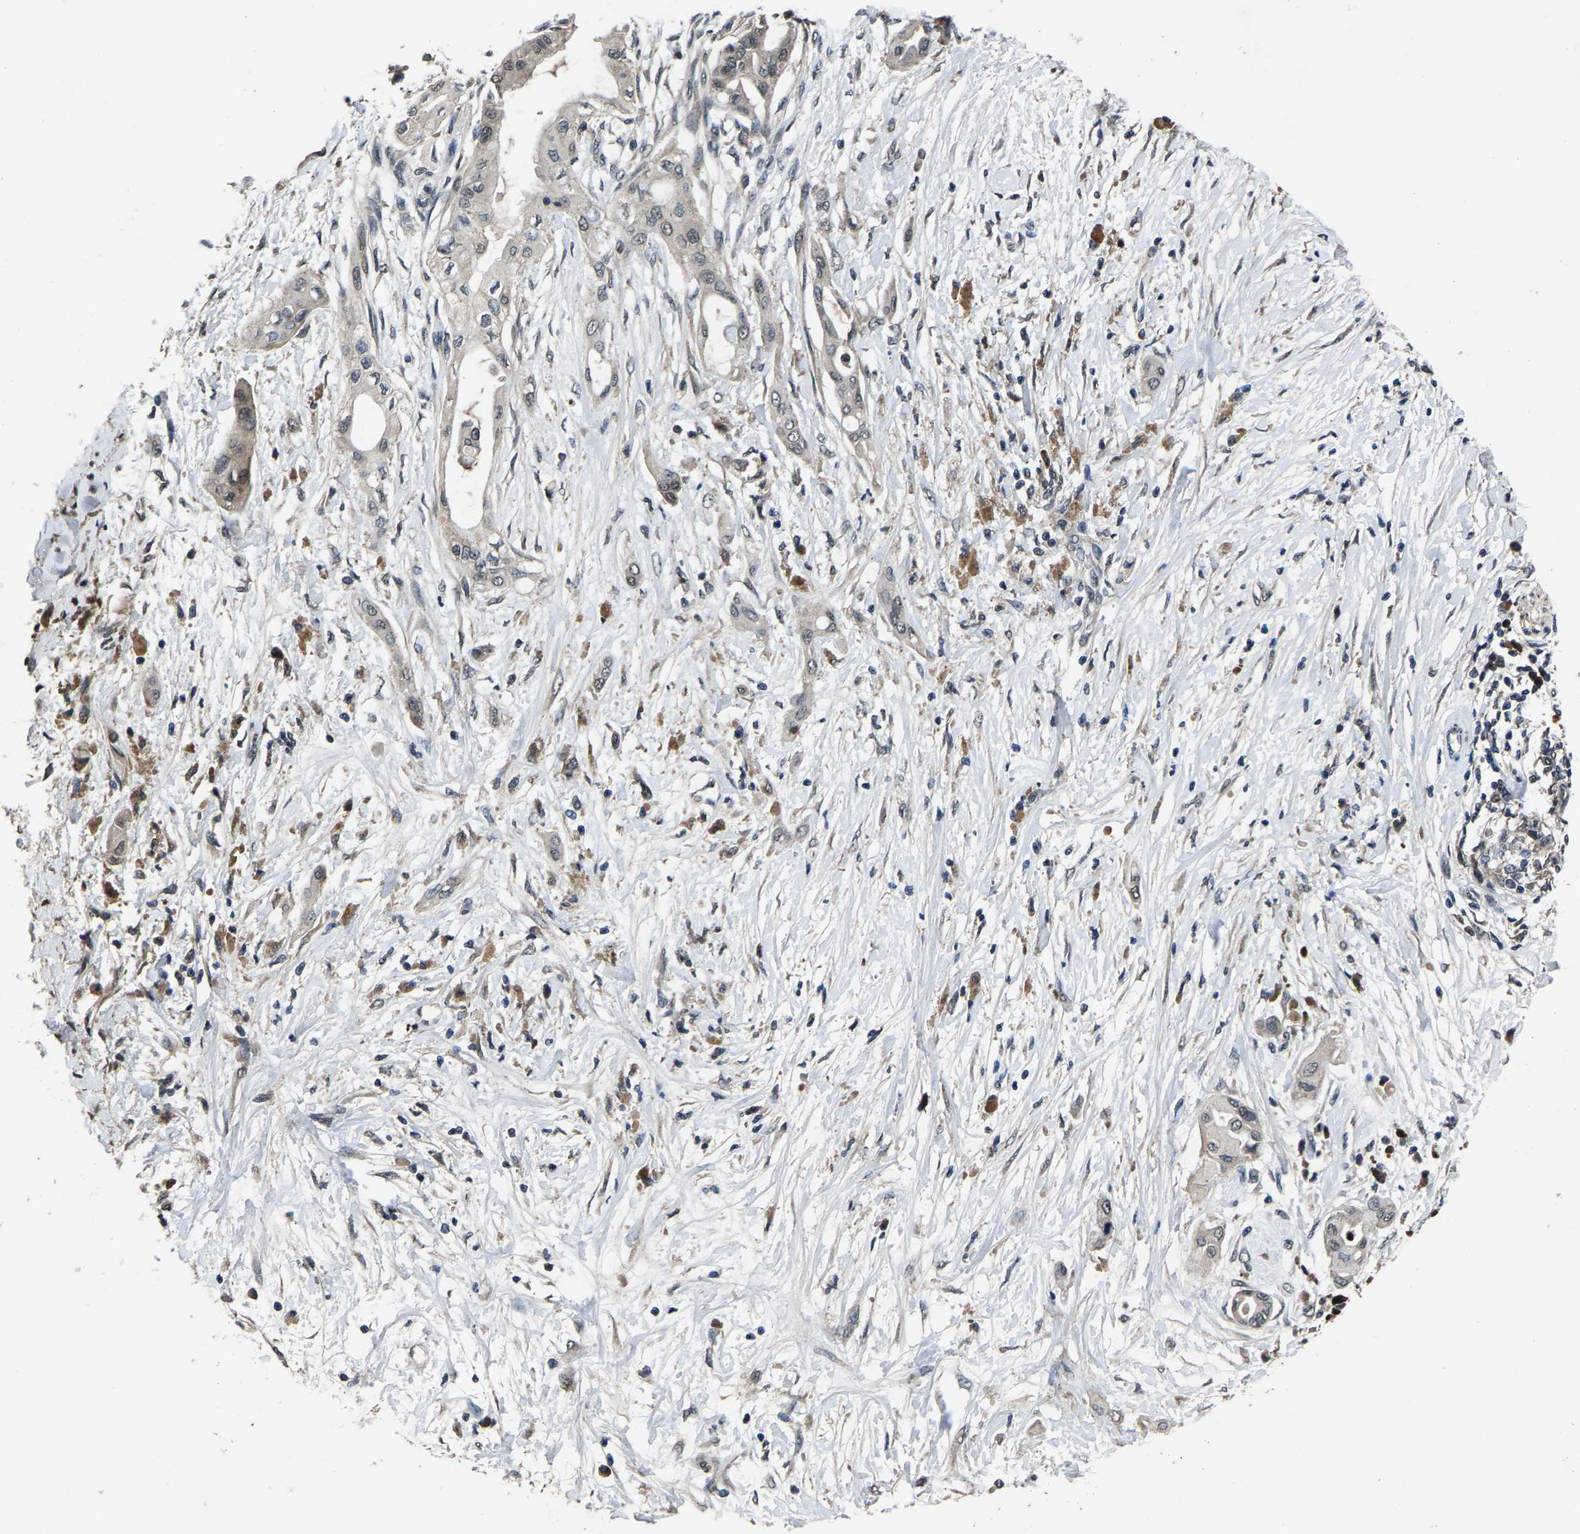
{"staining": {"intensity": "negative", "quantity": "none", "location": "none"}, "tissue": "pancreatic cancer", "cell_type": "Tumor cells", "image_type": "cancer", "snomed": [{"axis": "morphology", "description": "Adenocarcinoma, NOS"}, {"axis": "morphology", "description": "Adenocarcinoma, metastatic, NOS"}, {"axis": "topography", "description": "Lymph node"}, {"axis": "topography", "description": "Pancreas"}, {"axis": "topography", "description": "Duodenum"}], "caption": "Image shows no protein positivity in tumor cells of pancreatic cancer tissue. Nuclei are stained in blue.", "gene": "HUWE1", "patient": {"sex": "female", "age": 64}}